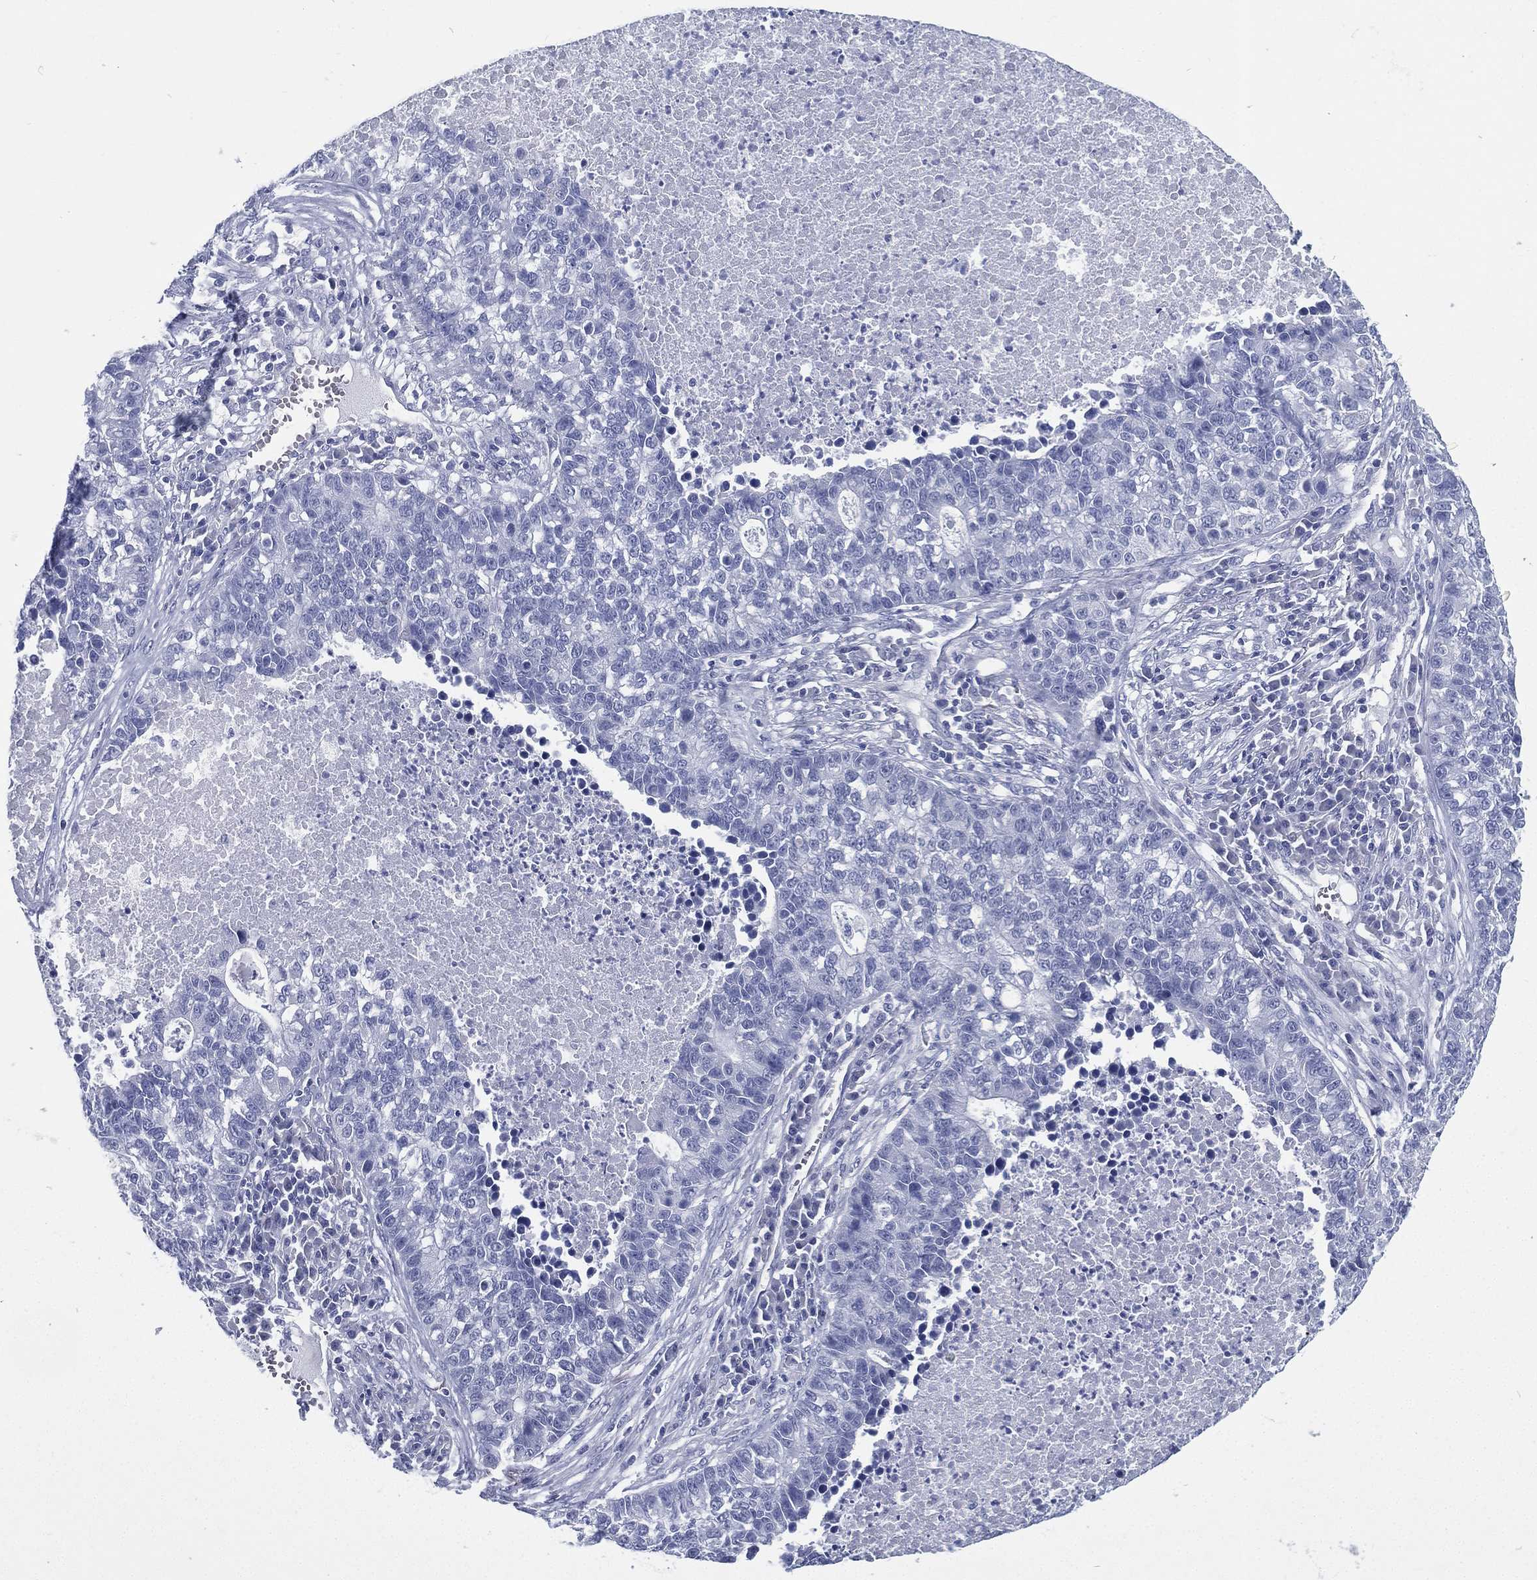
{"staining": {"intensity": "negative", "quantity": "none", "location": "none"}, "tissue": "lung cancer", "cell_type": "Tumor cells", "image_type": "cancer", "snomed": [{"axis": "morphology", "description": "Adenocarcinoma, NOS"}, {"axis": "topography", "description": "Lung"}], "caption": "Immunohistochemistry (IHC) image of human lung adenocarcinoma stained for a protein (brown), which displays no expression in tumor cells.", "gene": "RSPH4A", "patient": {"sex": "male", "age": 57}}